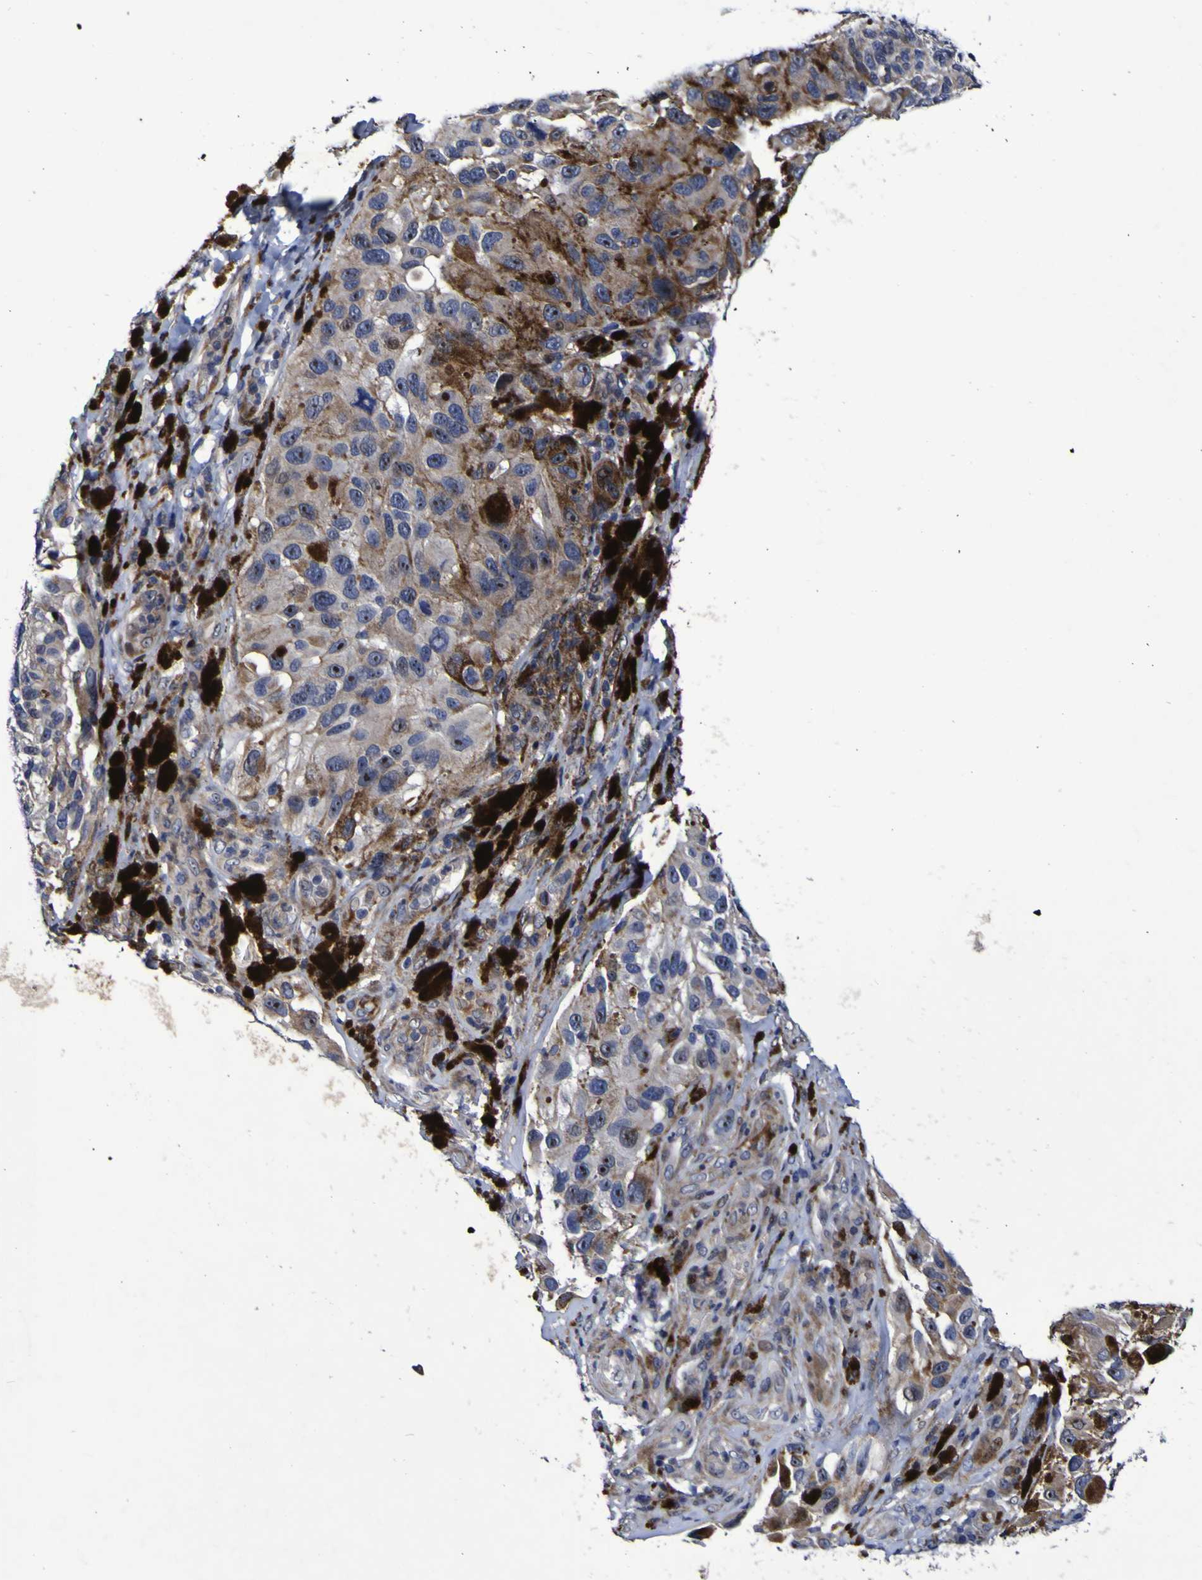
{"staining": {"intensity": "moderate", "quantity": ">75%", "location": "cytoplasmic/membranous,nuclear"}, "tissue": "melanoma", "cell_type": "Tumor cells", "image_type": "cancer", "snomed": [{"axis": "morphology", "description": "Malignant melanoma, NOS"}, {"axis": "topography", "description": "Skin"}], "caption": "Immunohistochemical staining of human melanoma displays moderate cytoplasmic/membranous and nuclear protein staining in approximately >75% of tumor cells. (DAB (3,3'-diaminobenzidine) IHC with brightfield microscopy, high magnification).", "gene": "MGLL", "patient": {"sex": "female", "age": 73}}